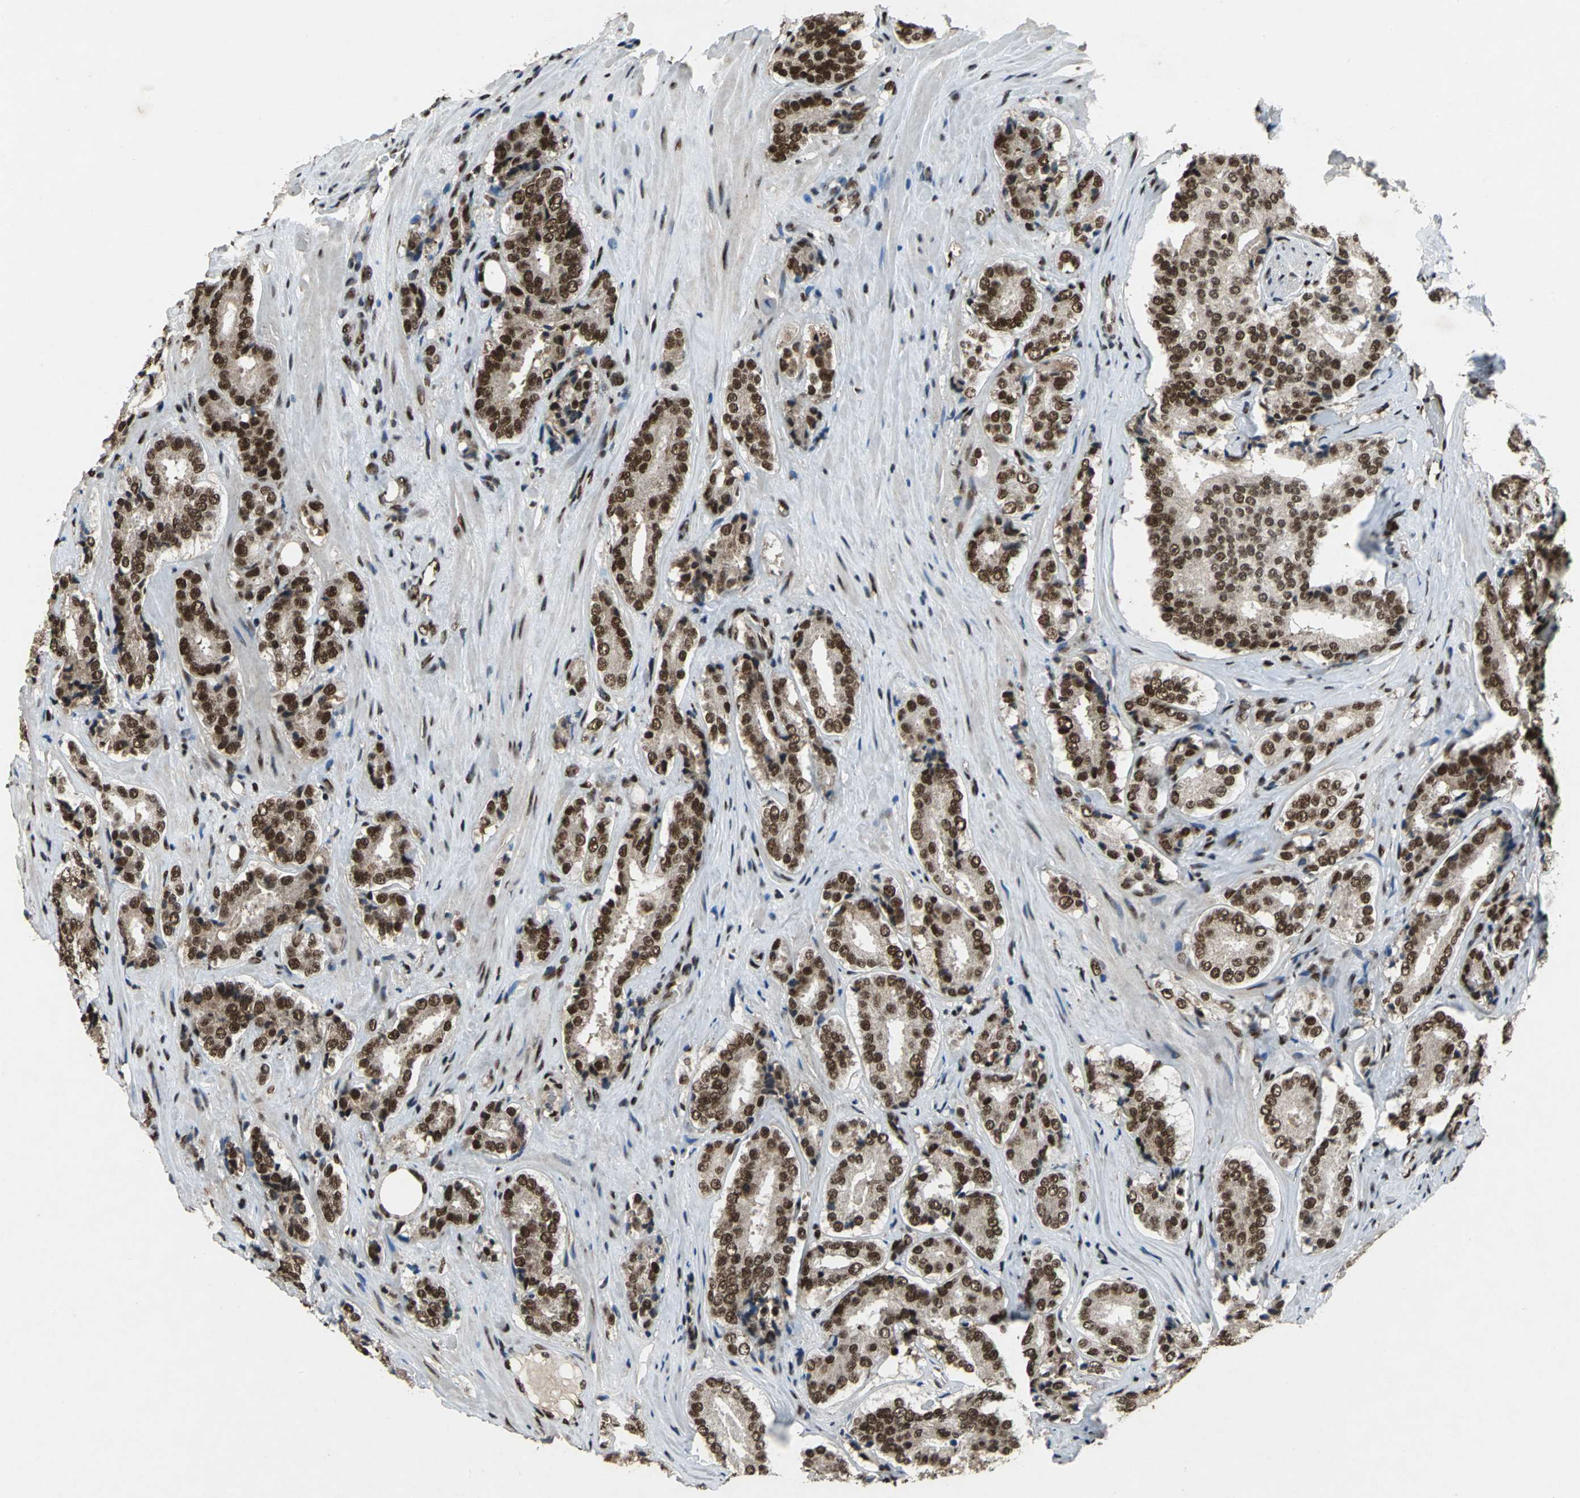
{"staining": {"intensity": "strong", "quantity": ">75%", "location": "cytoplasmic/membranous,nuclear"}, "tissue": "prostate cancer", "cell_type": "Tumor cells", "image_type": "cancer", "snomed": [{"axis": "morphology", "description": "Adenocarcinoma, High grade"}, {"axis": "topography", "description": "Prostate"}], "caption": "There is high levels of strong cytoplasmic/membranous and nuclear staining in tumor cells of prostate cancer, as demonstrated by immunohistochemical staining (brown color).", "gene": "MTA2", "patient": {"sex": "male", "age": 70}}